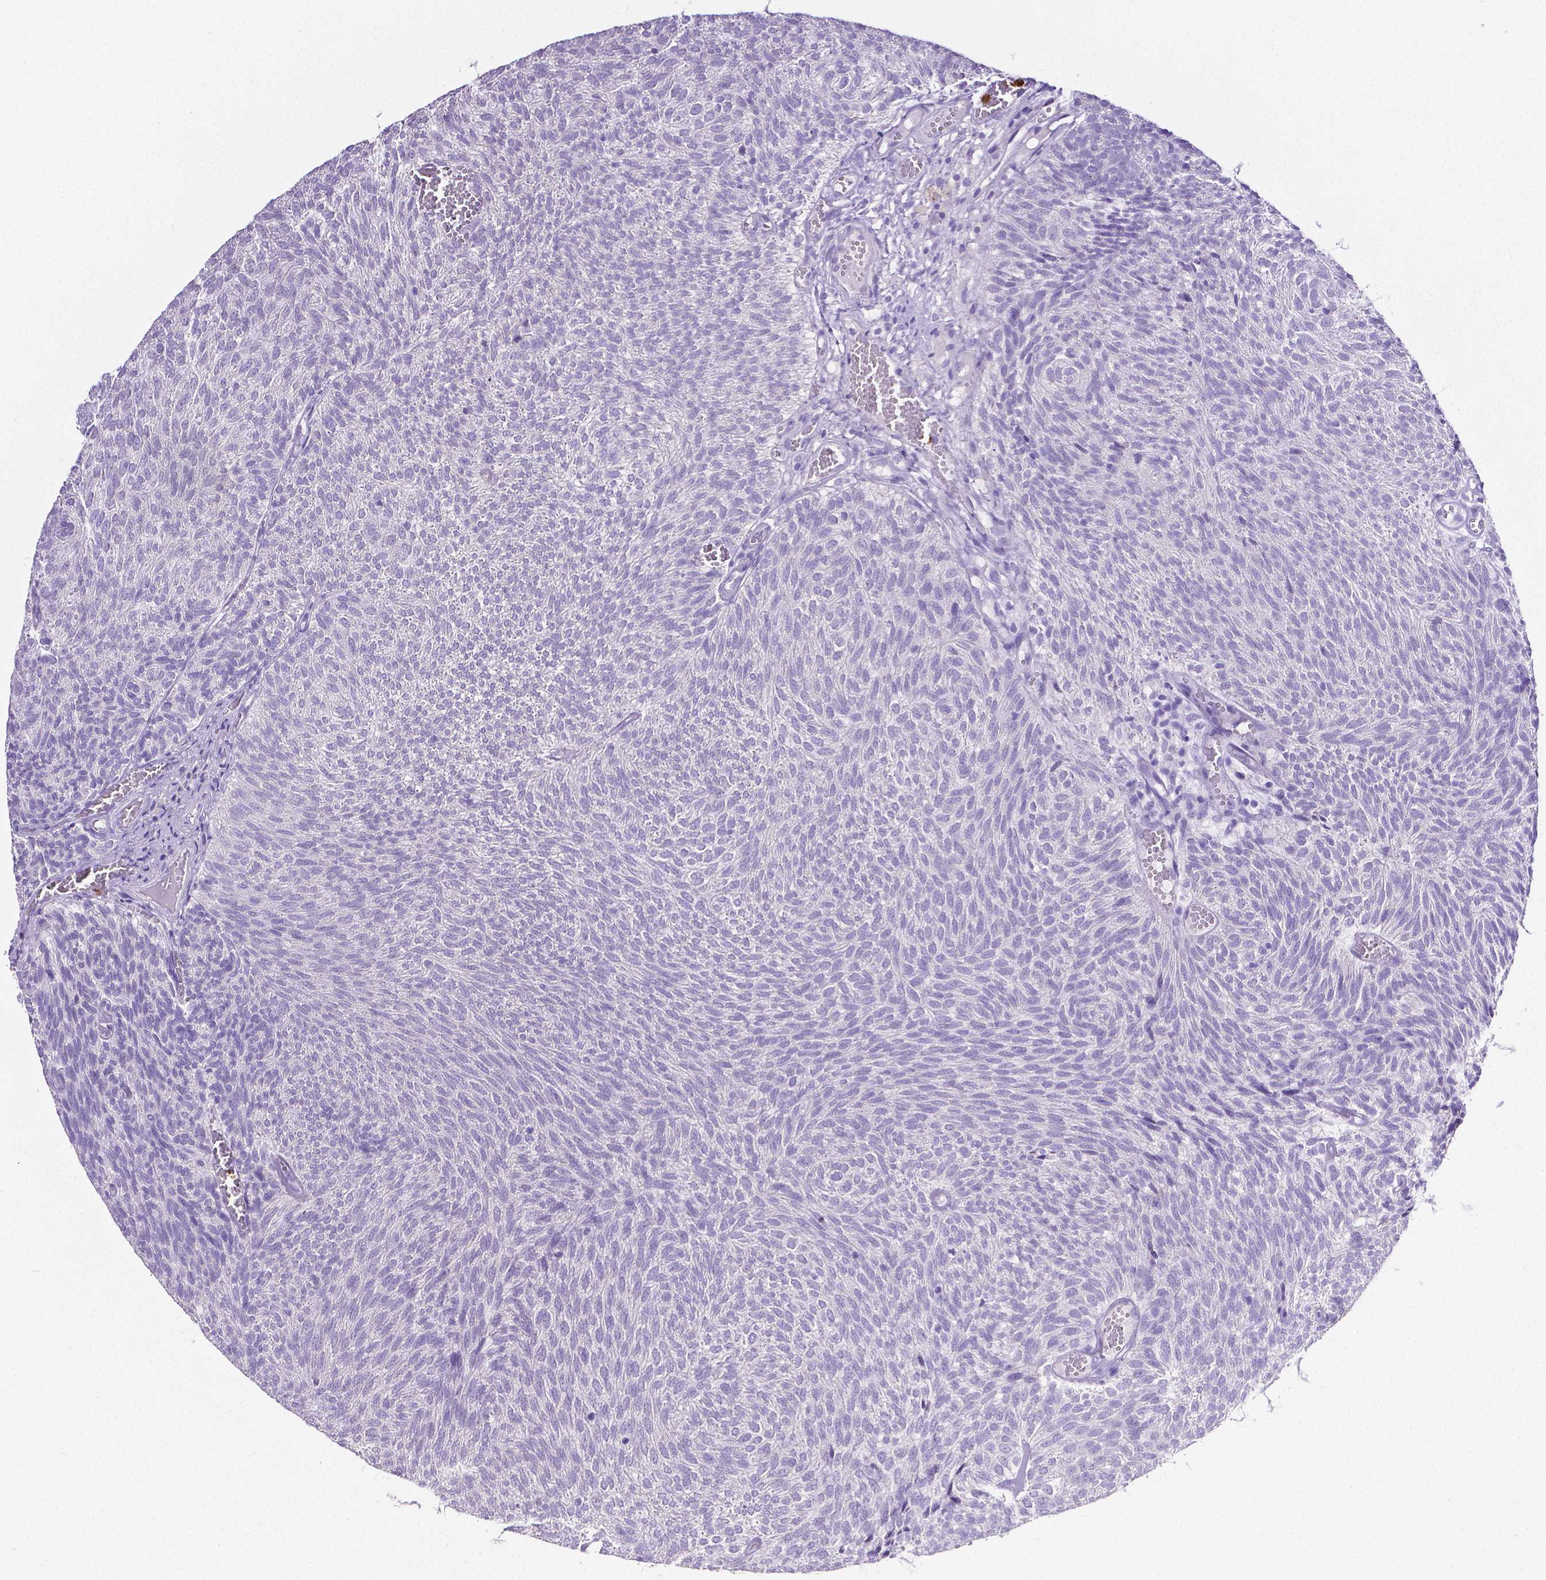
{"staining": {"intensity": "negative", "quantity": "none", "location": "none"}, "tissue": "urothelial cancer", "cell_type": "Tumor cells", "image_type": "cancer", "snomed": [{"axis": "morphology", "description": "Urothelial carcinoma, Low grade"}, {"axis": "topography", "description": "Urinary bladder"}], "caption": "The image demonstrates no staining of tumor cells in urothelial cancer. The staining was performed using DAB (3,3'-diaminobenzidine) to visualize the protein expression in brown, while the nuclei were stained in blue with hematoxylin (Magnification: 20x).", "gene": "MMP9", "patient": {"sex": "male", "age": 77}}